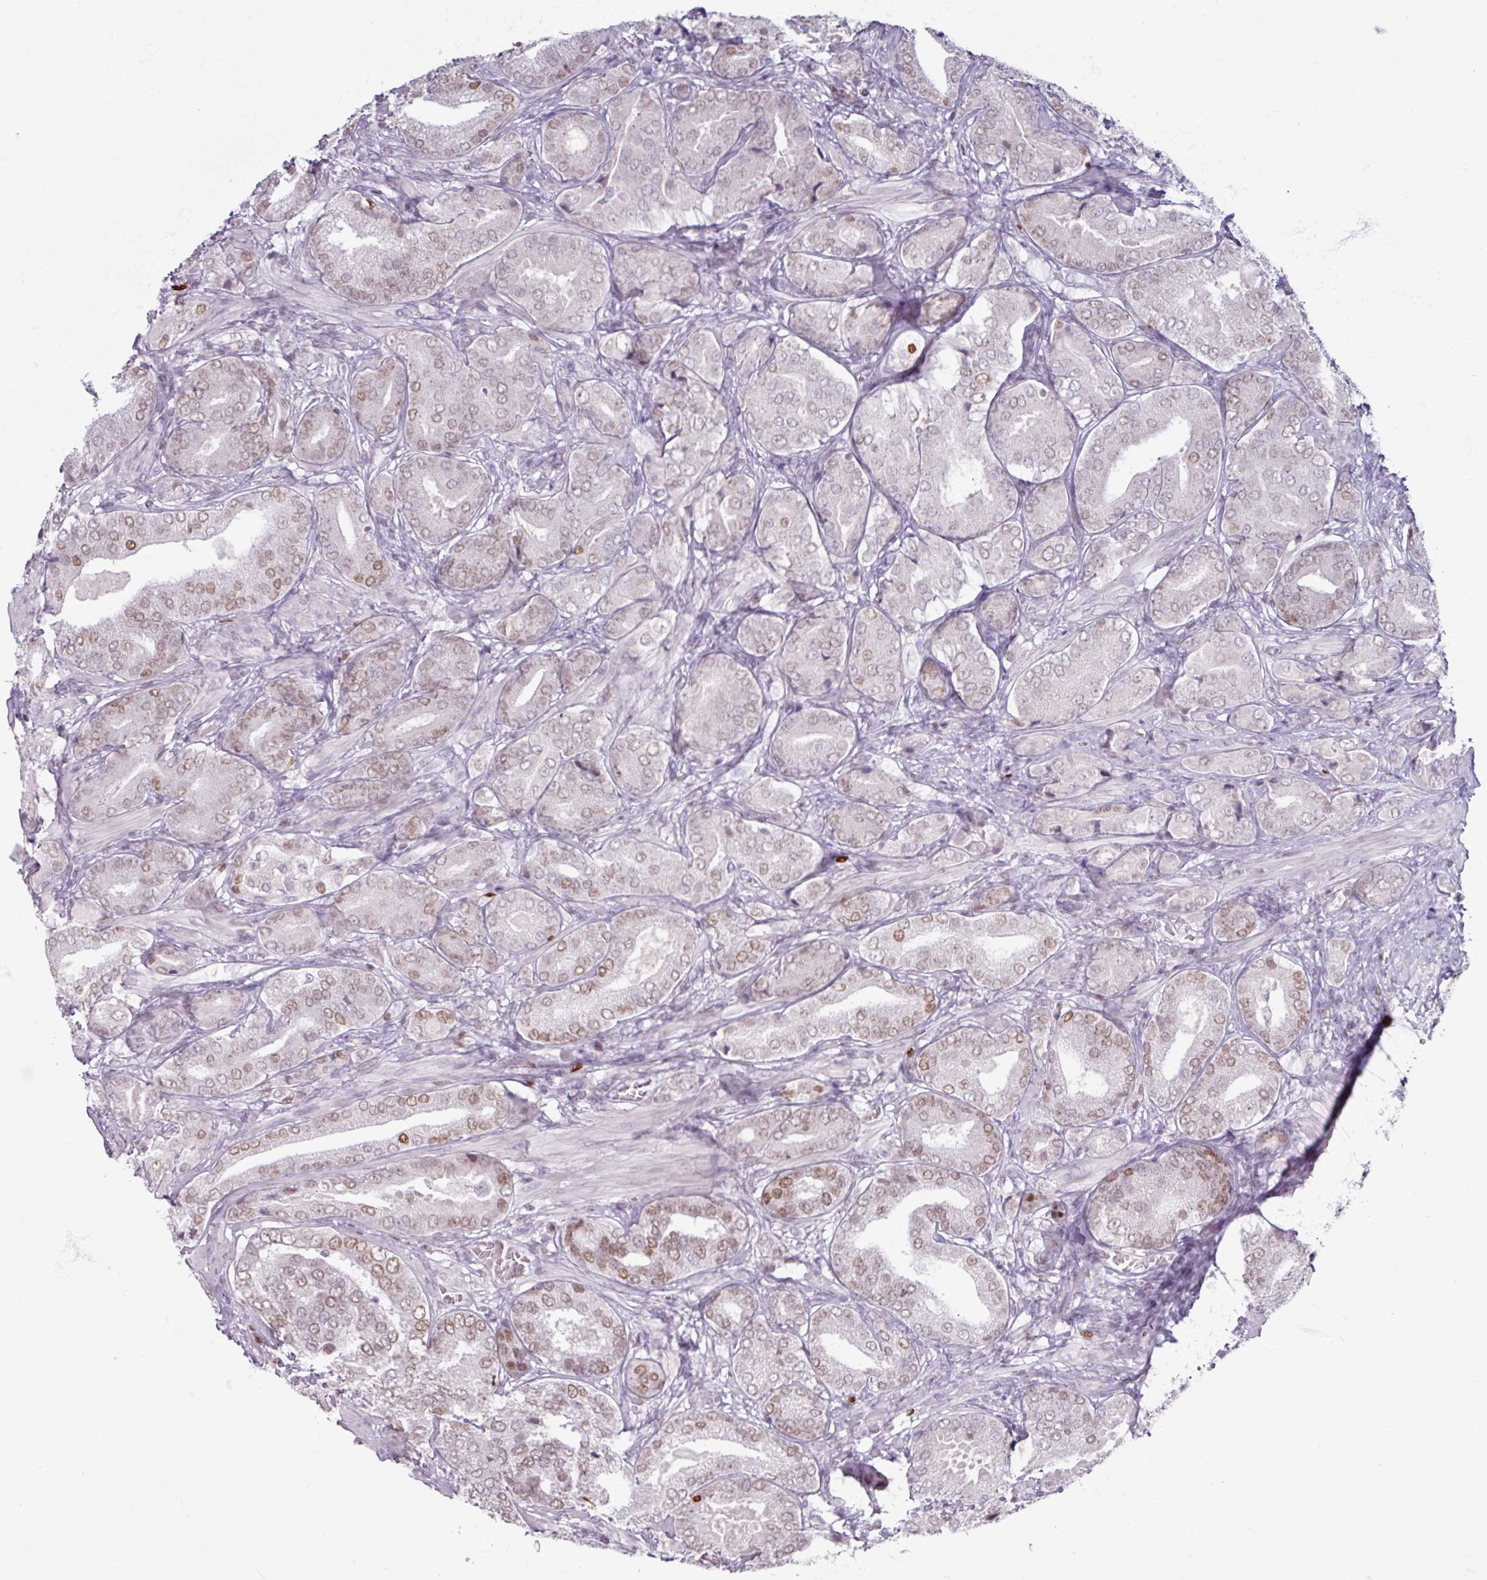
{"staining": {"intensity": "strong", "quantity": "<25%", "location": "nuclear"}, "tissue": "prostate cancer", "cell_type": "Tumor cells", "image_type": "cancer", "snomed": [{"axis": "morphology", "description": "Adenocarcinoma, High grade"}, {"axis": "topography", "description": "Prostate"}], "caption": "Human high-grade adenocarcinoma (prostate) stained with a protein marker shows strong staining in tumor cells.", "gene": "ATAD2", "patient": {"sex": "male", "age": 63}}